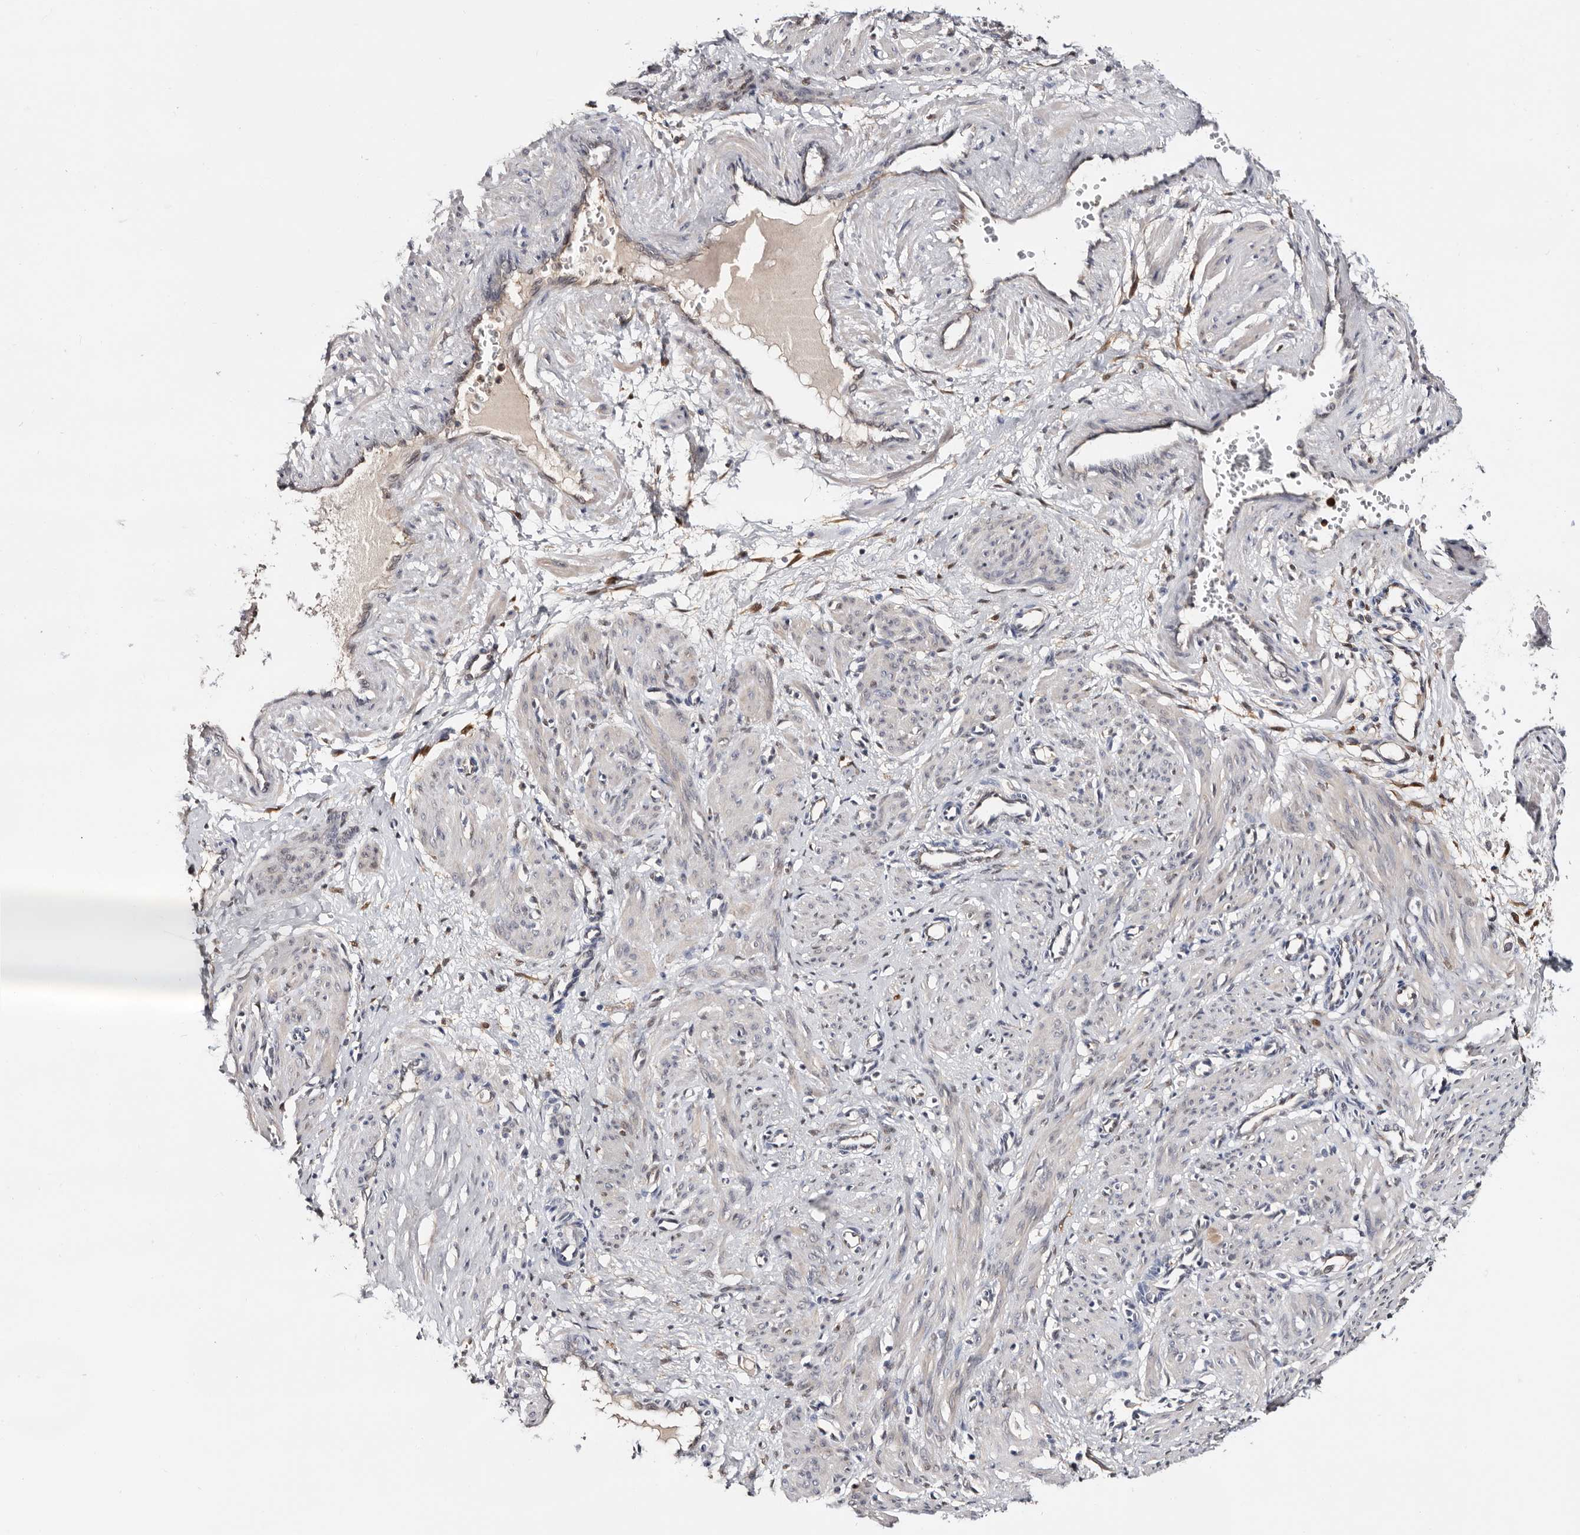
{"staining": {"intensity": "negative", "quantity": "none", "location": "none"}, "tissue": "smooth muscle", "cell_type": "Smooth muscle cells", "image_type": "normal", "snomed": [{"axis": "morphology", "description": "Normal tissue, NOS"}, {"axis": "topography", "description": "Endometrium"}], "caption": "This is a image of immunohistochemistry (IHC) staining of unremarkable smooth muscle, which shows no positivity in smooth muscle cells. (Stains: DAB (3,3'-diaminobenzidine) IHC with hematoxylin counter stain, Microscopy: brightfield microscopy at high magnification).", "gene": "TP53I3", "patient": {"sex": "female", "age": 33}}